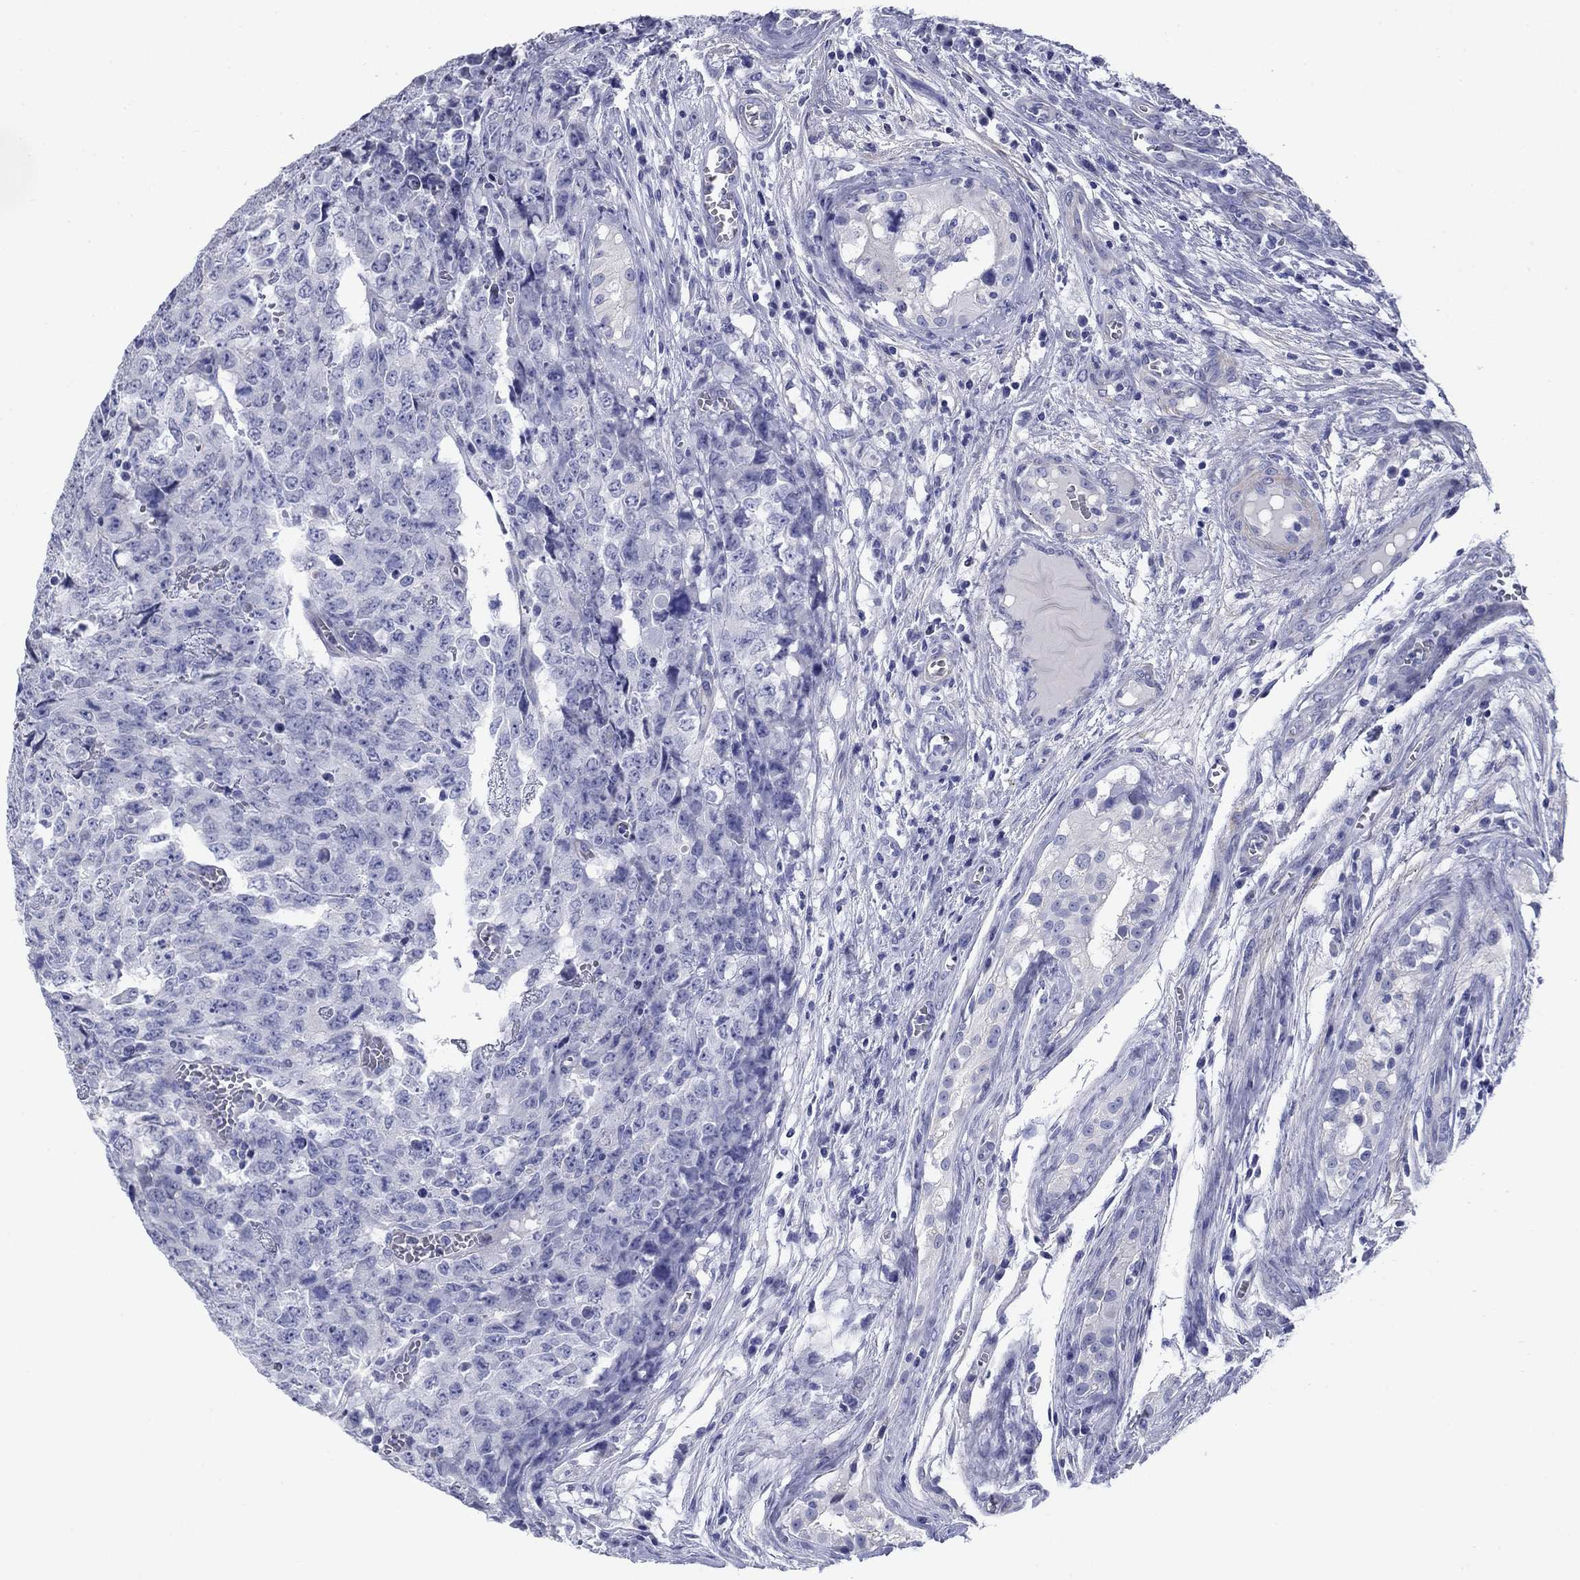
{"staining": {"intensity": "negative", "quantity": "none", "location": "none"}, "tissue": "testis cancer", "cell_type": "Tumor cells", "image_type": "cancer", "snomed": [{"axis": "morphology", "description": "Carcinoma, Embryonal, NOS"}, {"axis": "topography", "description": "Testis"}], "caption": "There is no significant expression in tumor cells of testis cancer (embryonal carcinoma).", "gene": "PRKCG", "patient": {"sex": "male", "age": 23}}